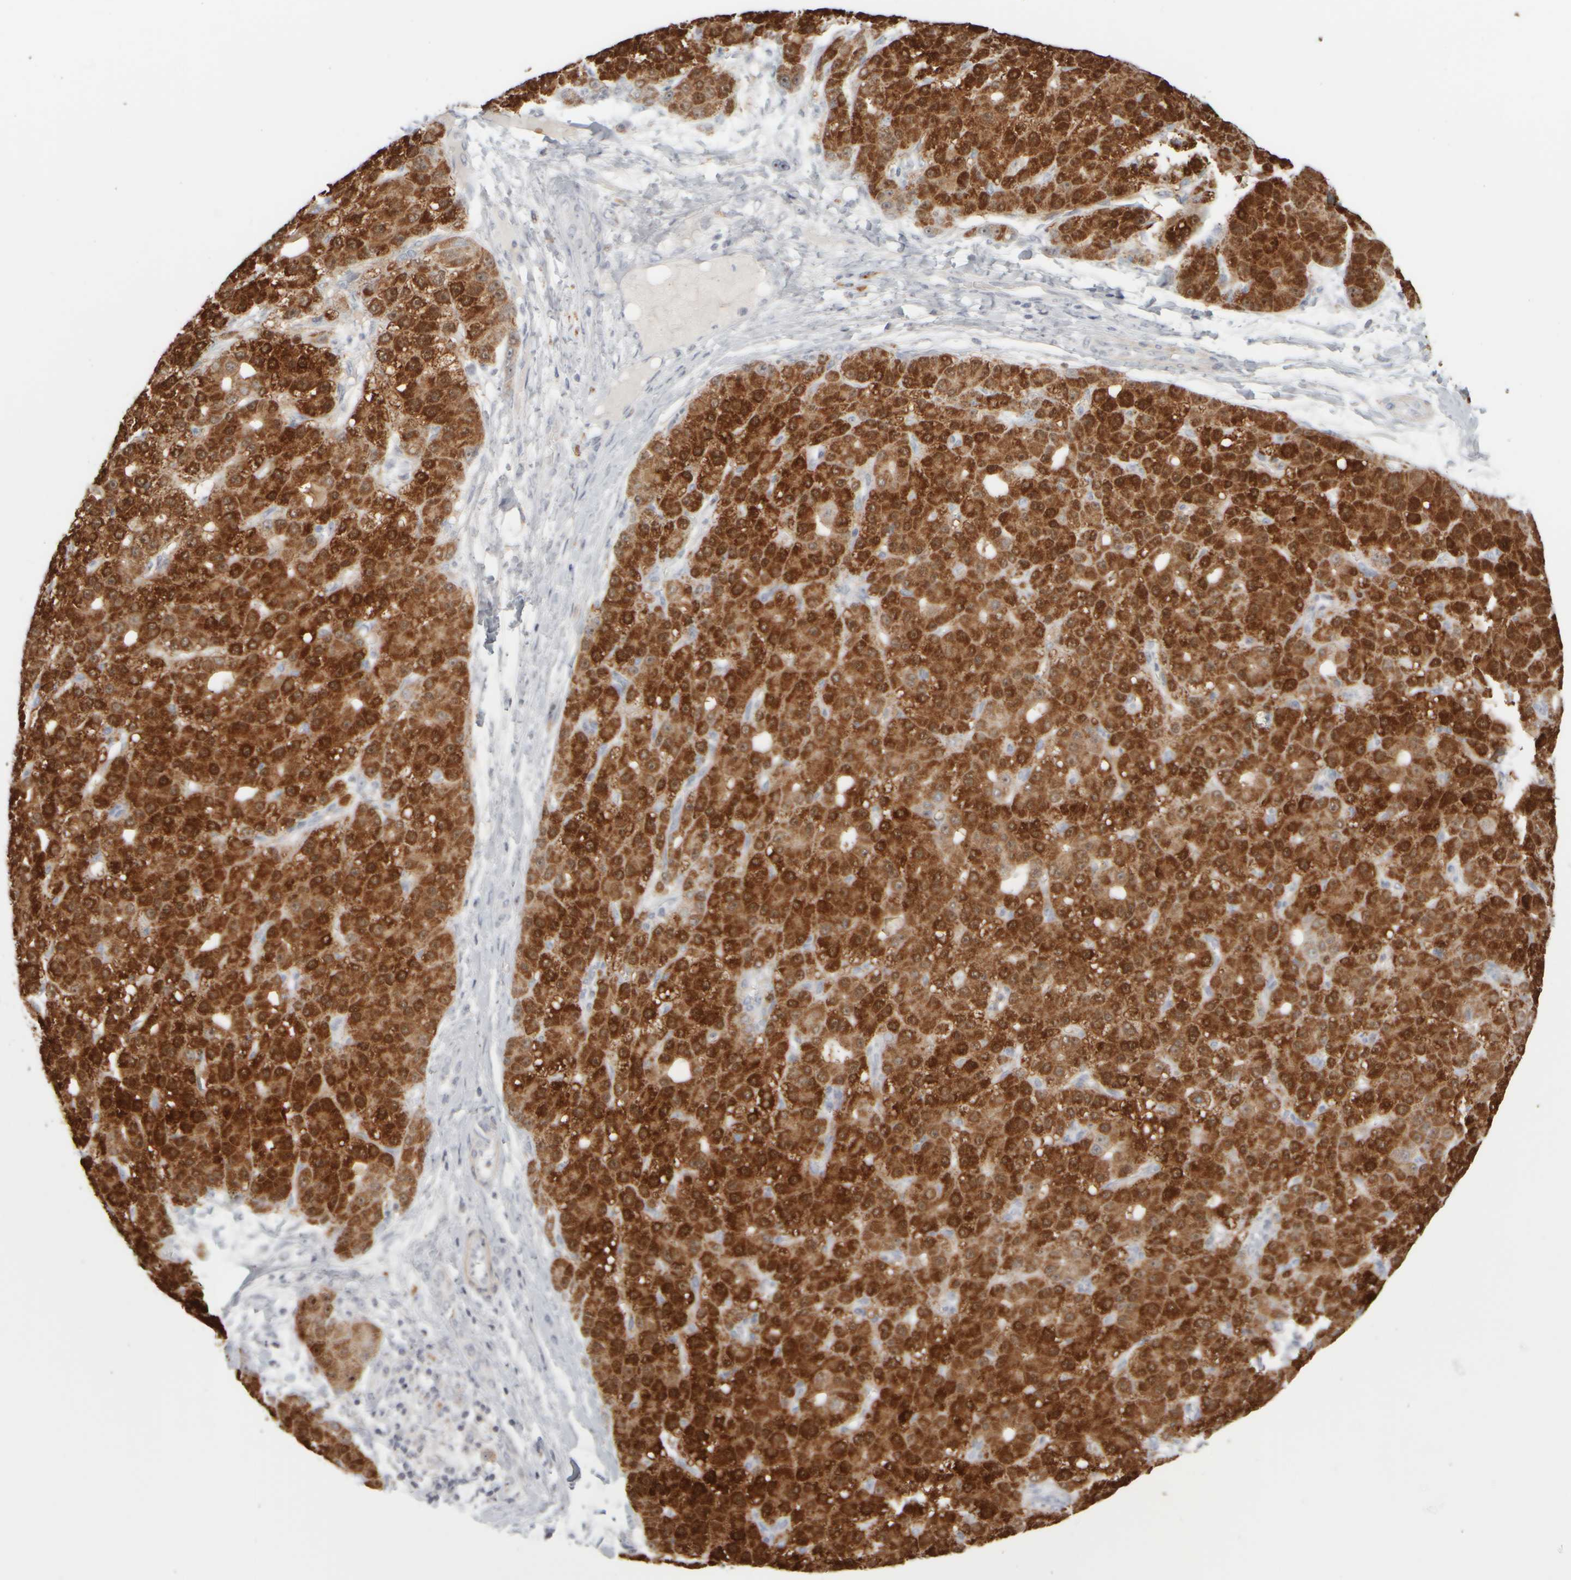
{"staining": {"intensity": "strong", "quantity": ">75%", "location": "cytoplasmic/membranous,nuclear"}, "tissue": "liver cancer", "cell_type": "Tumor cells", "image_type": "cancer", "snomed": [{"axis": "morphology", "description": "Carcinoma, Hepatocellular, NOS"}, {"axis": "topography", "description": "Liver"}], "caption": "Liver hepatocellular carcinoma stained for a protein (brown) displays strong cytoplasmic/membranous and nuclear positive positivity in about >75% of tumor cells.", "gene": "DCXR", "patient": {"sex": "male", "age": 67}}